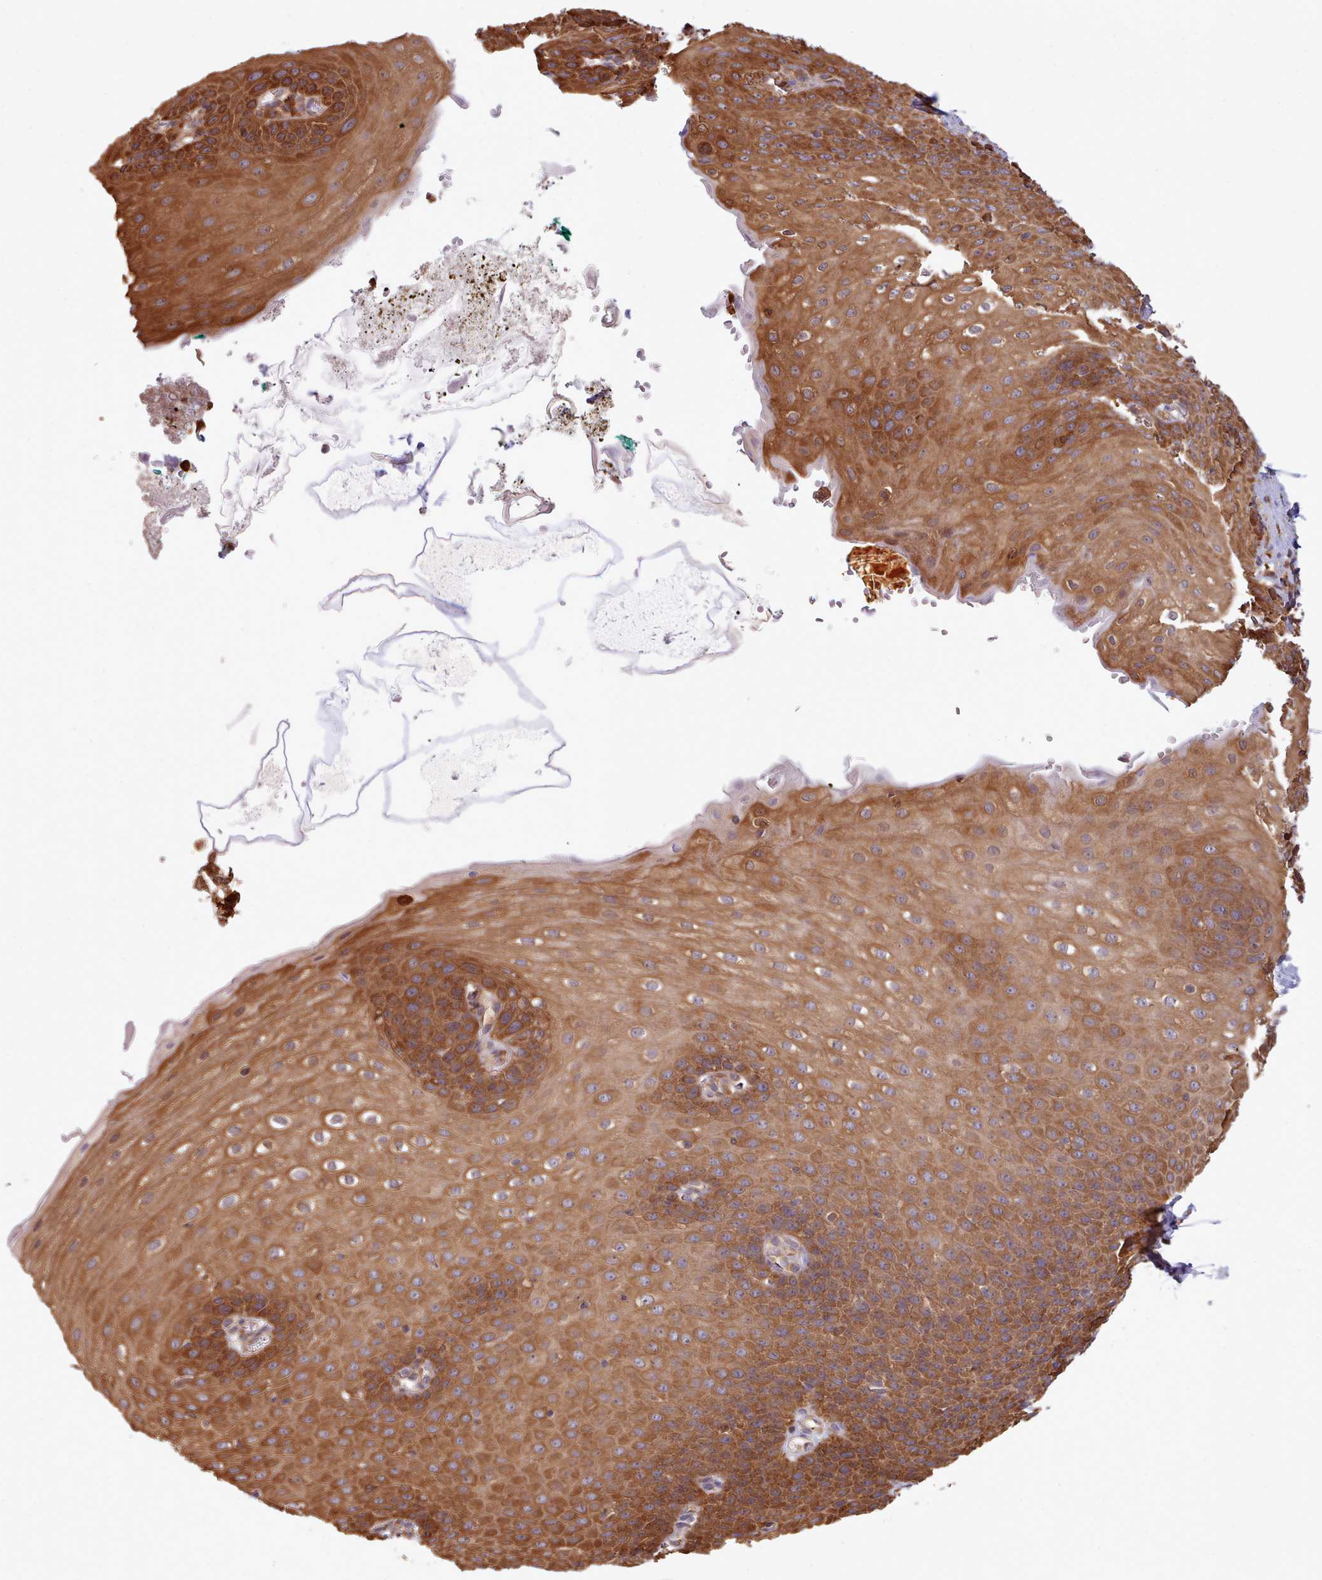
{"staining": {"intensity": "strong", "quantity": ">75%", "location": "cytoplasmic/membranous"}, "tissue": "esophagus", "cell_type": "Squamous epithelial cells", "image_type": "normal", "snomed": [{"axis": "morphology", "description": "Normal tissue, NOS"}, {"axis": "topography", "description": "Esophagus"}], "caption": "Strong cytoplasmic/membranous expression is present in approximately >75% of squamous epithelial cells in normal esophagus. (DAB (3,3'-diaminobenzidine) IHC, brown staining for protein, blue staining for nuclei).", "gene": "SLC4A9", "patient": {"sex": "male", "age": 71}}